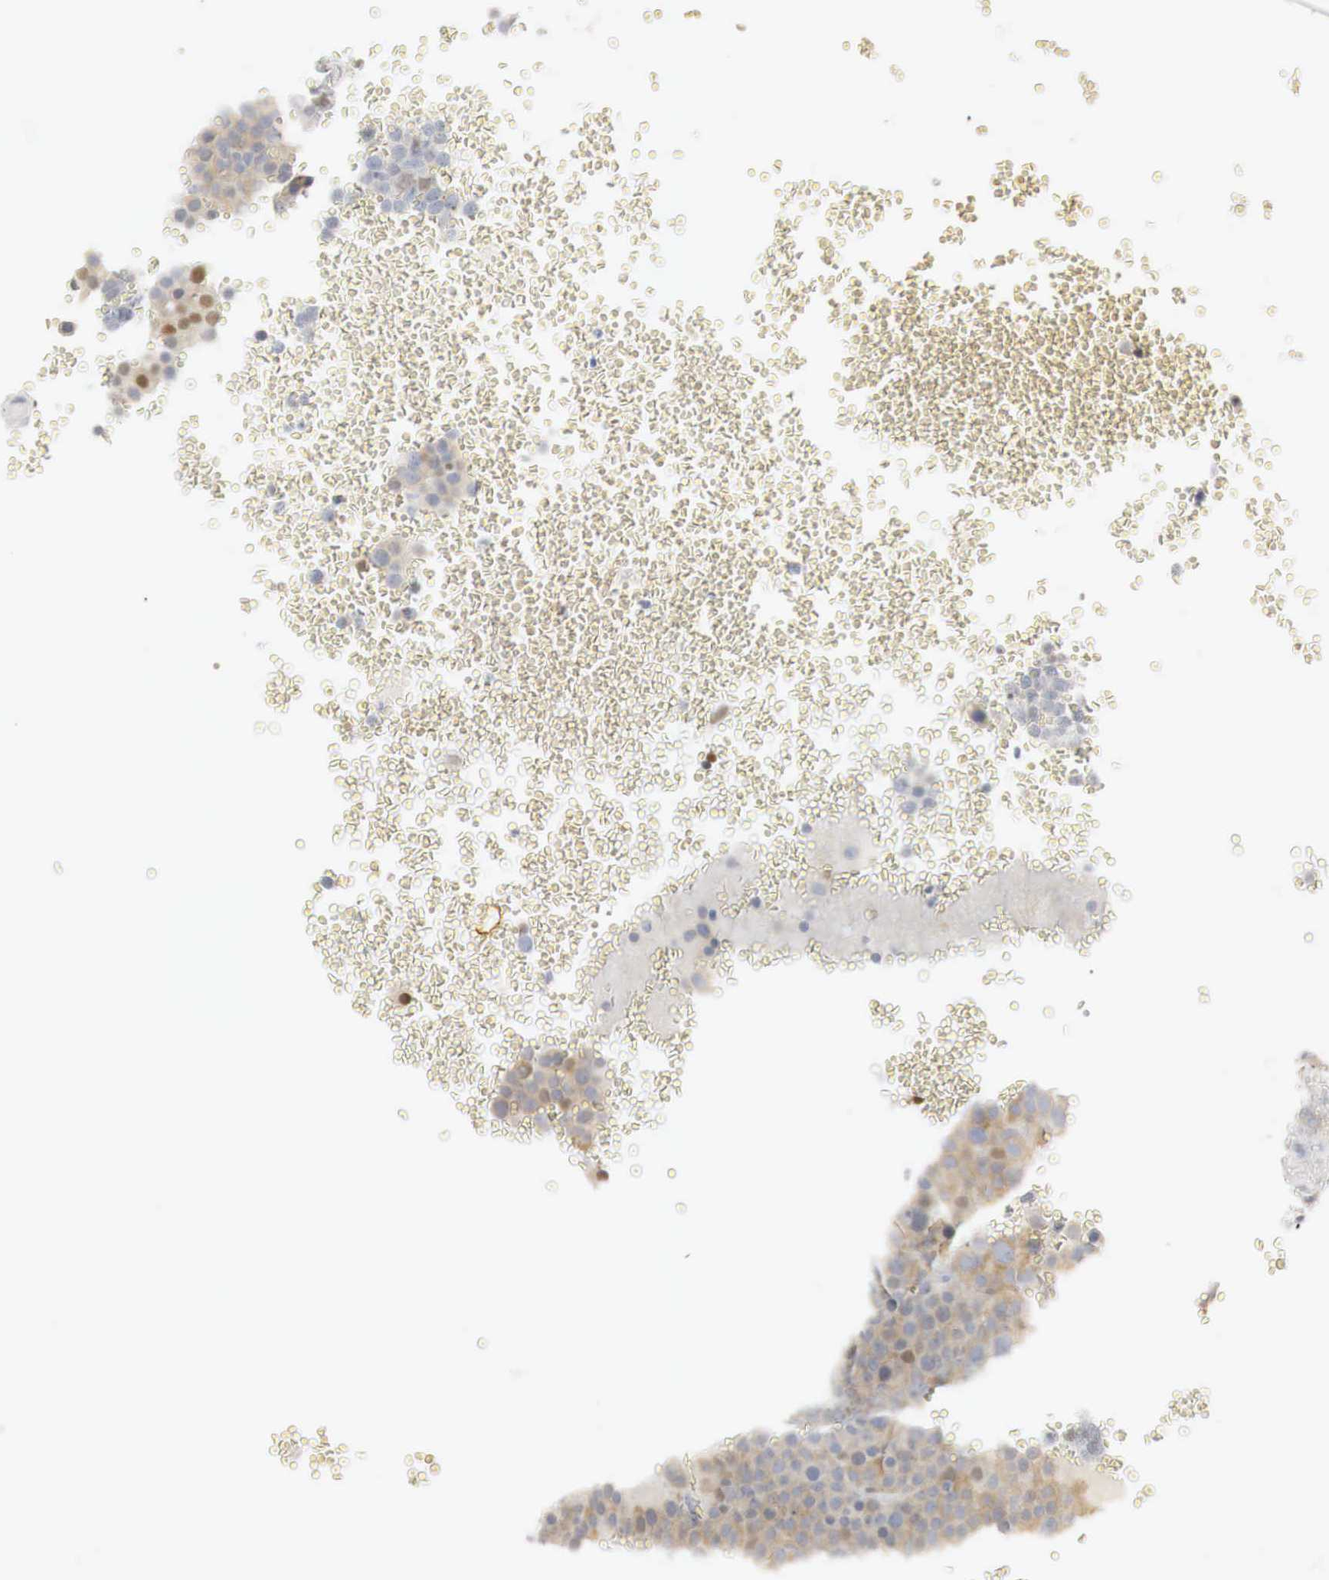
{"staining": {"intensity": "moderate", "quantity": "<25%", "location": "nuclear"}, "tissue": "testis cancer", "cell_type": "Tumor cells", "image_type": "cancer", "snomed": [{"axis": "morphology", "description": "Seminoma, NOS"}, {"axis": "topography", "description": "Testis"}], "caption": "This photomicrograph shows immunohistochemistry staining of human testis cancer (seminoma), with low moderate nuclear staining in about <25% of tumor cells.", "gene": "TP63", "patient": {"sex": "male", "age": 71}}